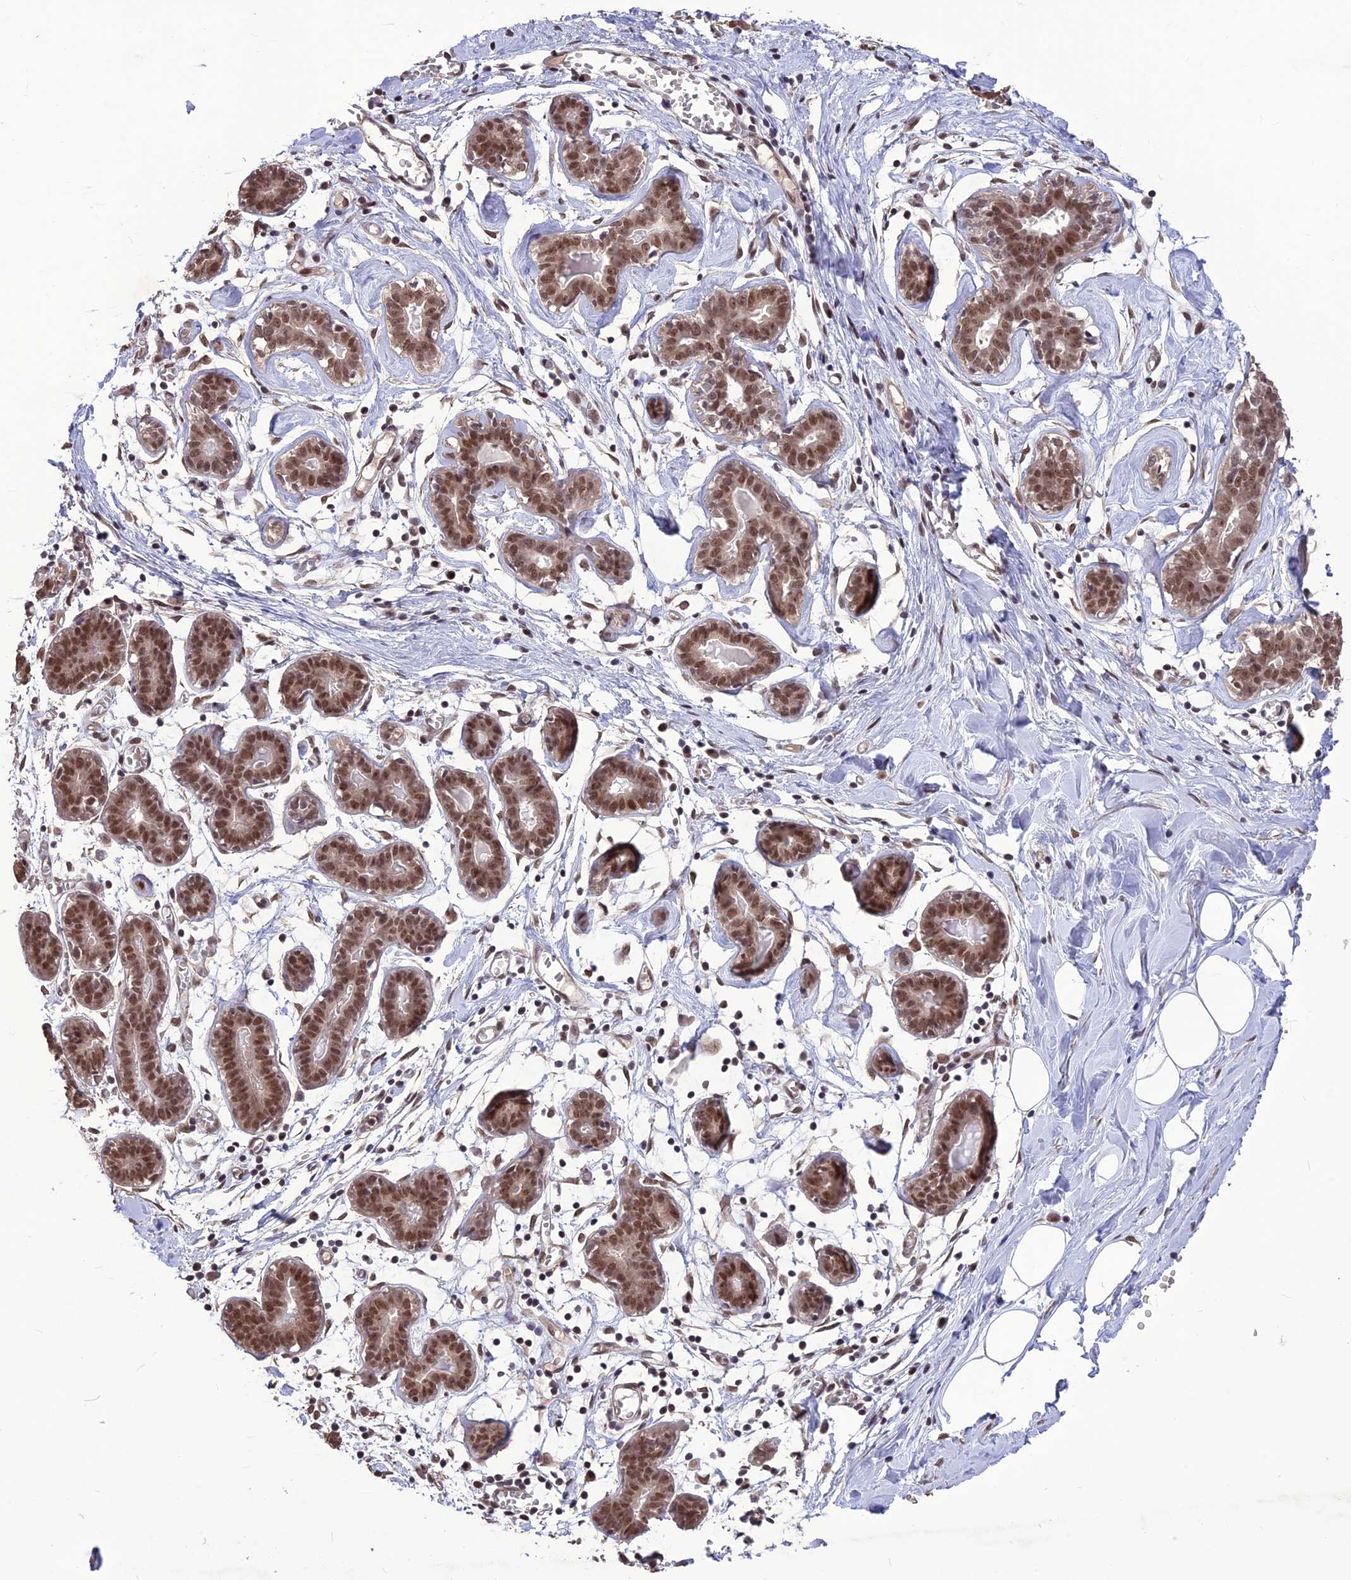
{"staining": {"intensity": "weak", "quantity": ">75%", "location": "nuclear"}, "tissue": "breast", "cell_type": "Adipocytes", "image_type": "normal", "snomed": [{"axis": "morphology", "description": "Normal tissue, NOS"}, {"axis": "topography", "description": "Breast"}], "caption": "A high-resolution micrograph shows IHC staining of unremarkable breast, which shows weak nuclear expression in approximately >75% of adipocytes.", "gene": "DIS3", "patient": {"sex": "female", "age": 27}}